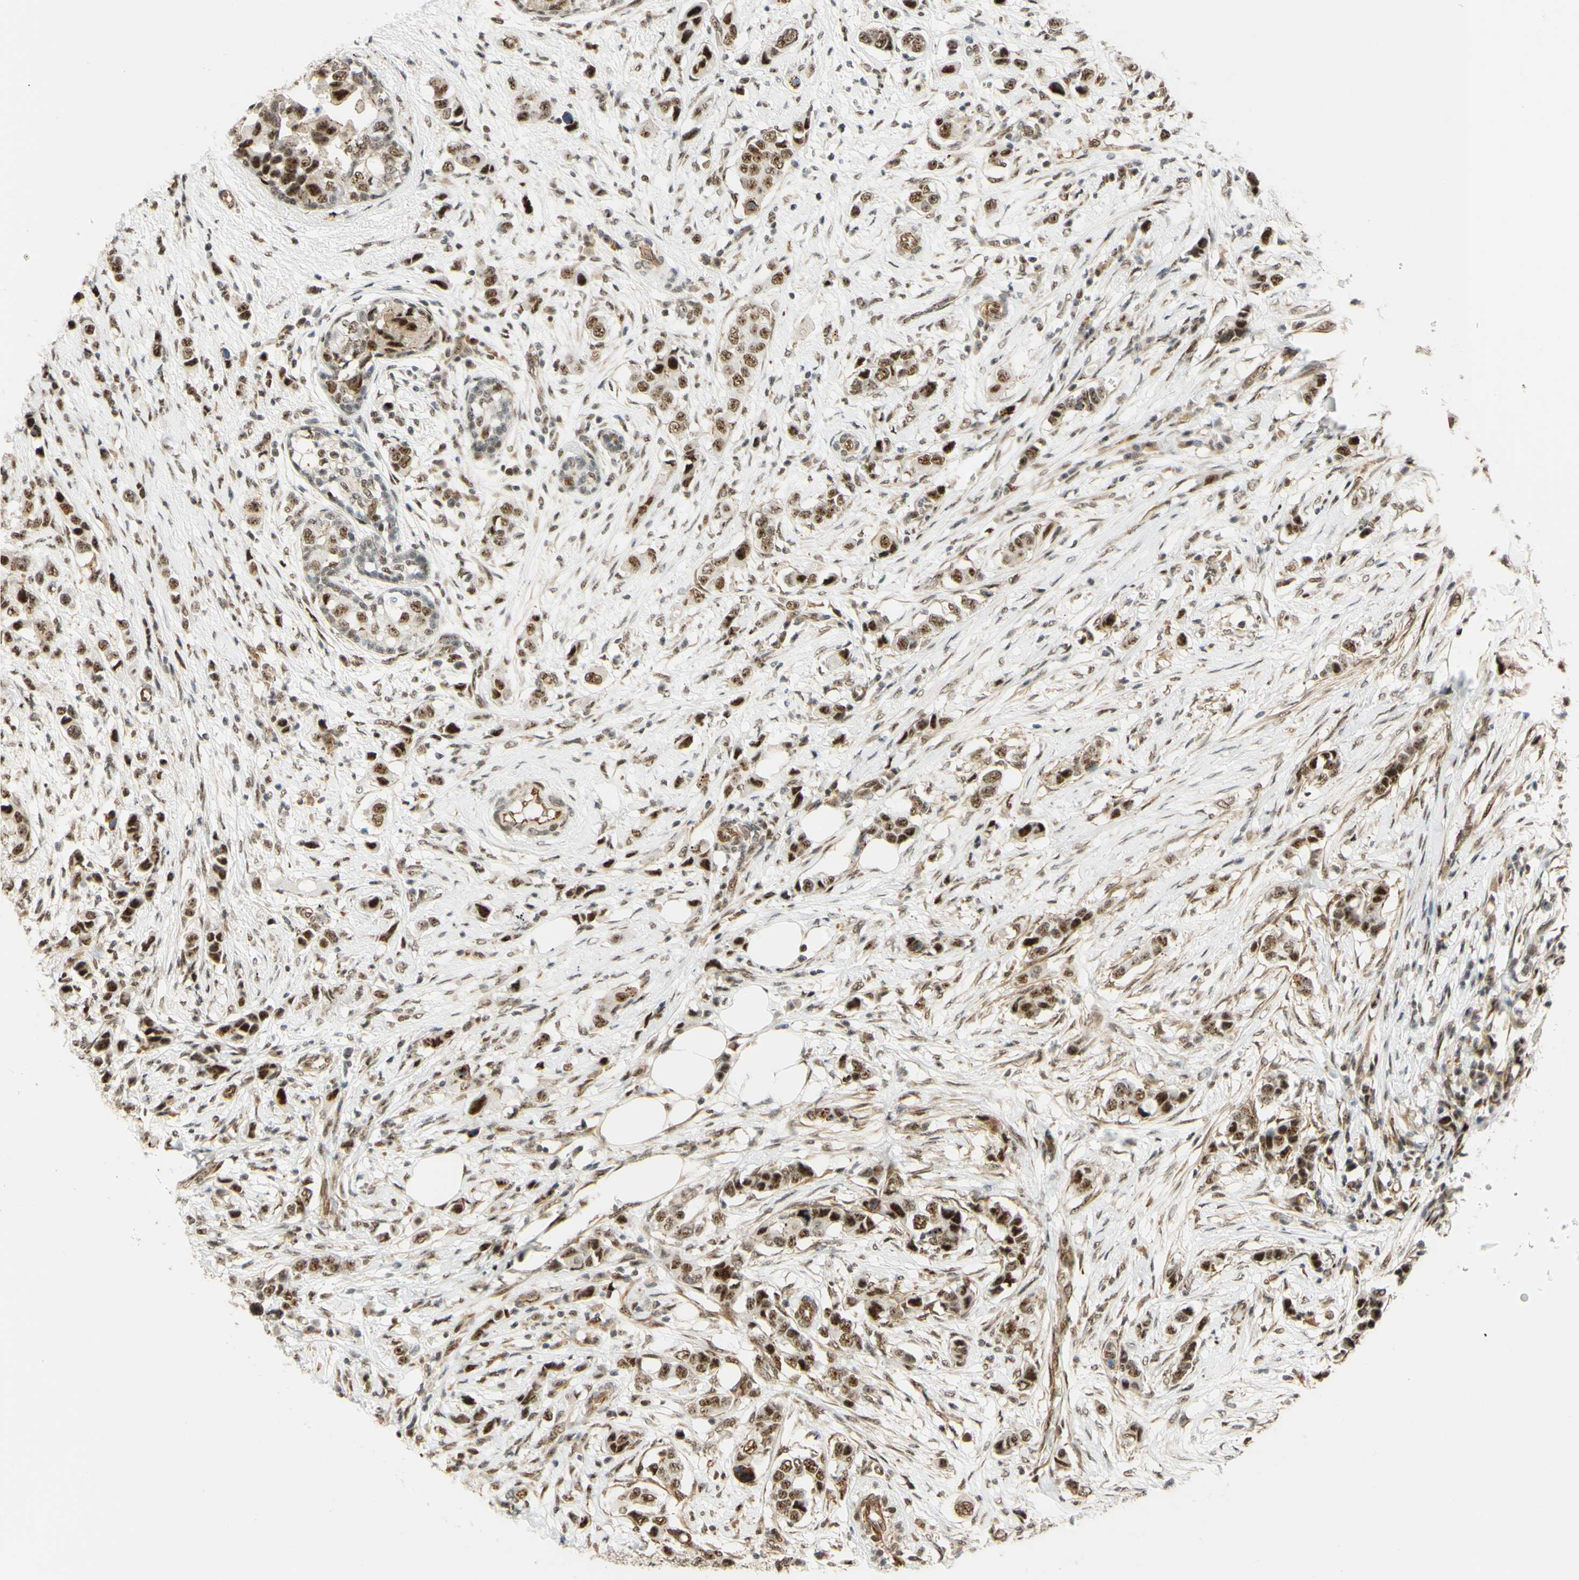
{"staining": {"intensity": "strong", "quantity": ">75%", "location": "nuclear"}, "tissue": "breast cancer", "cell_type": "Tumor cells", "image_type": "cancer", "snomed": [{"axis": "morphology", "description": "Normal tissue, NOS"}, {"axis": "morphology", "description": "Duct carcinoma"}, {"axis": "topography", "description": "Breast"}], "caption": "Immunohistochemistry staining of breast cancer, which shows high levels of strong nuclear expression in about >75% of tumor cells indicating strong nuclear protein positivity. The staining was performed using DAB (brown) for protein detection and nuclei were counterstained in hematoxylin (blue).", "gene": "SAP18", "patient": {"sex": "female", "age": 50}}